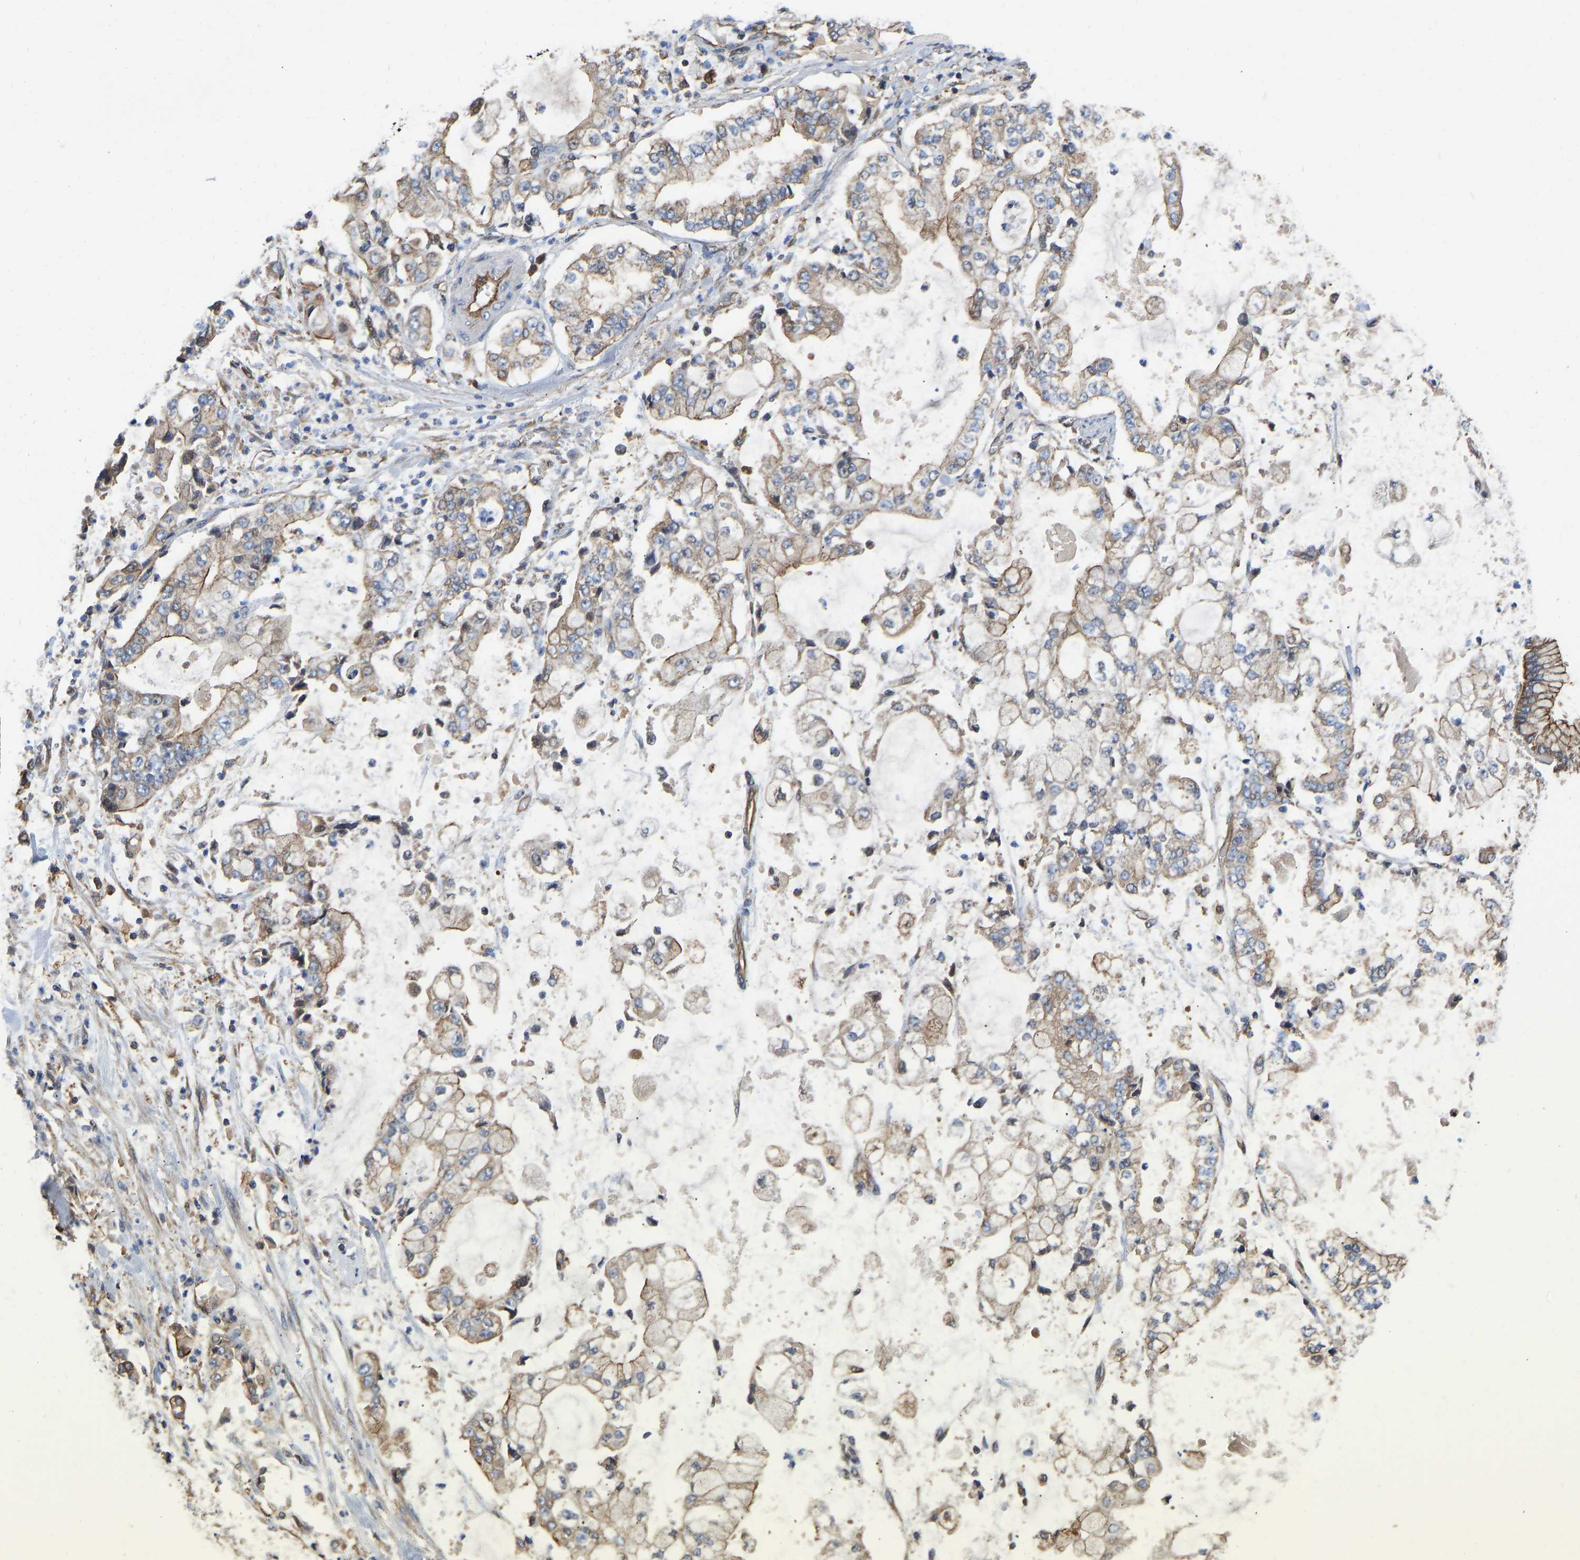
{"staining": {"intensity": "moderate", "quantity": ">75%", "location": "cytoplasmic/membranous"}, "tissue": "stomach cancer", "cell_type": "Tumor cells", "image_type": "cancer", "snomed": [{"axis": "morphology", "description": "Adenocarcinoma, NOS"}, {"axis": "topography", "description": "Stomach"}], "caption": "An immunohistochemistry (IHC) histopathology image of tumor tissue is shown. Protein staining in brown labels moderate cytoplasmic/membranous positivity in adenocarcinoma (stomach) within tumor cells.", "gene": "FLNB", "patient": {"sex": "male", "age": 76}}